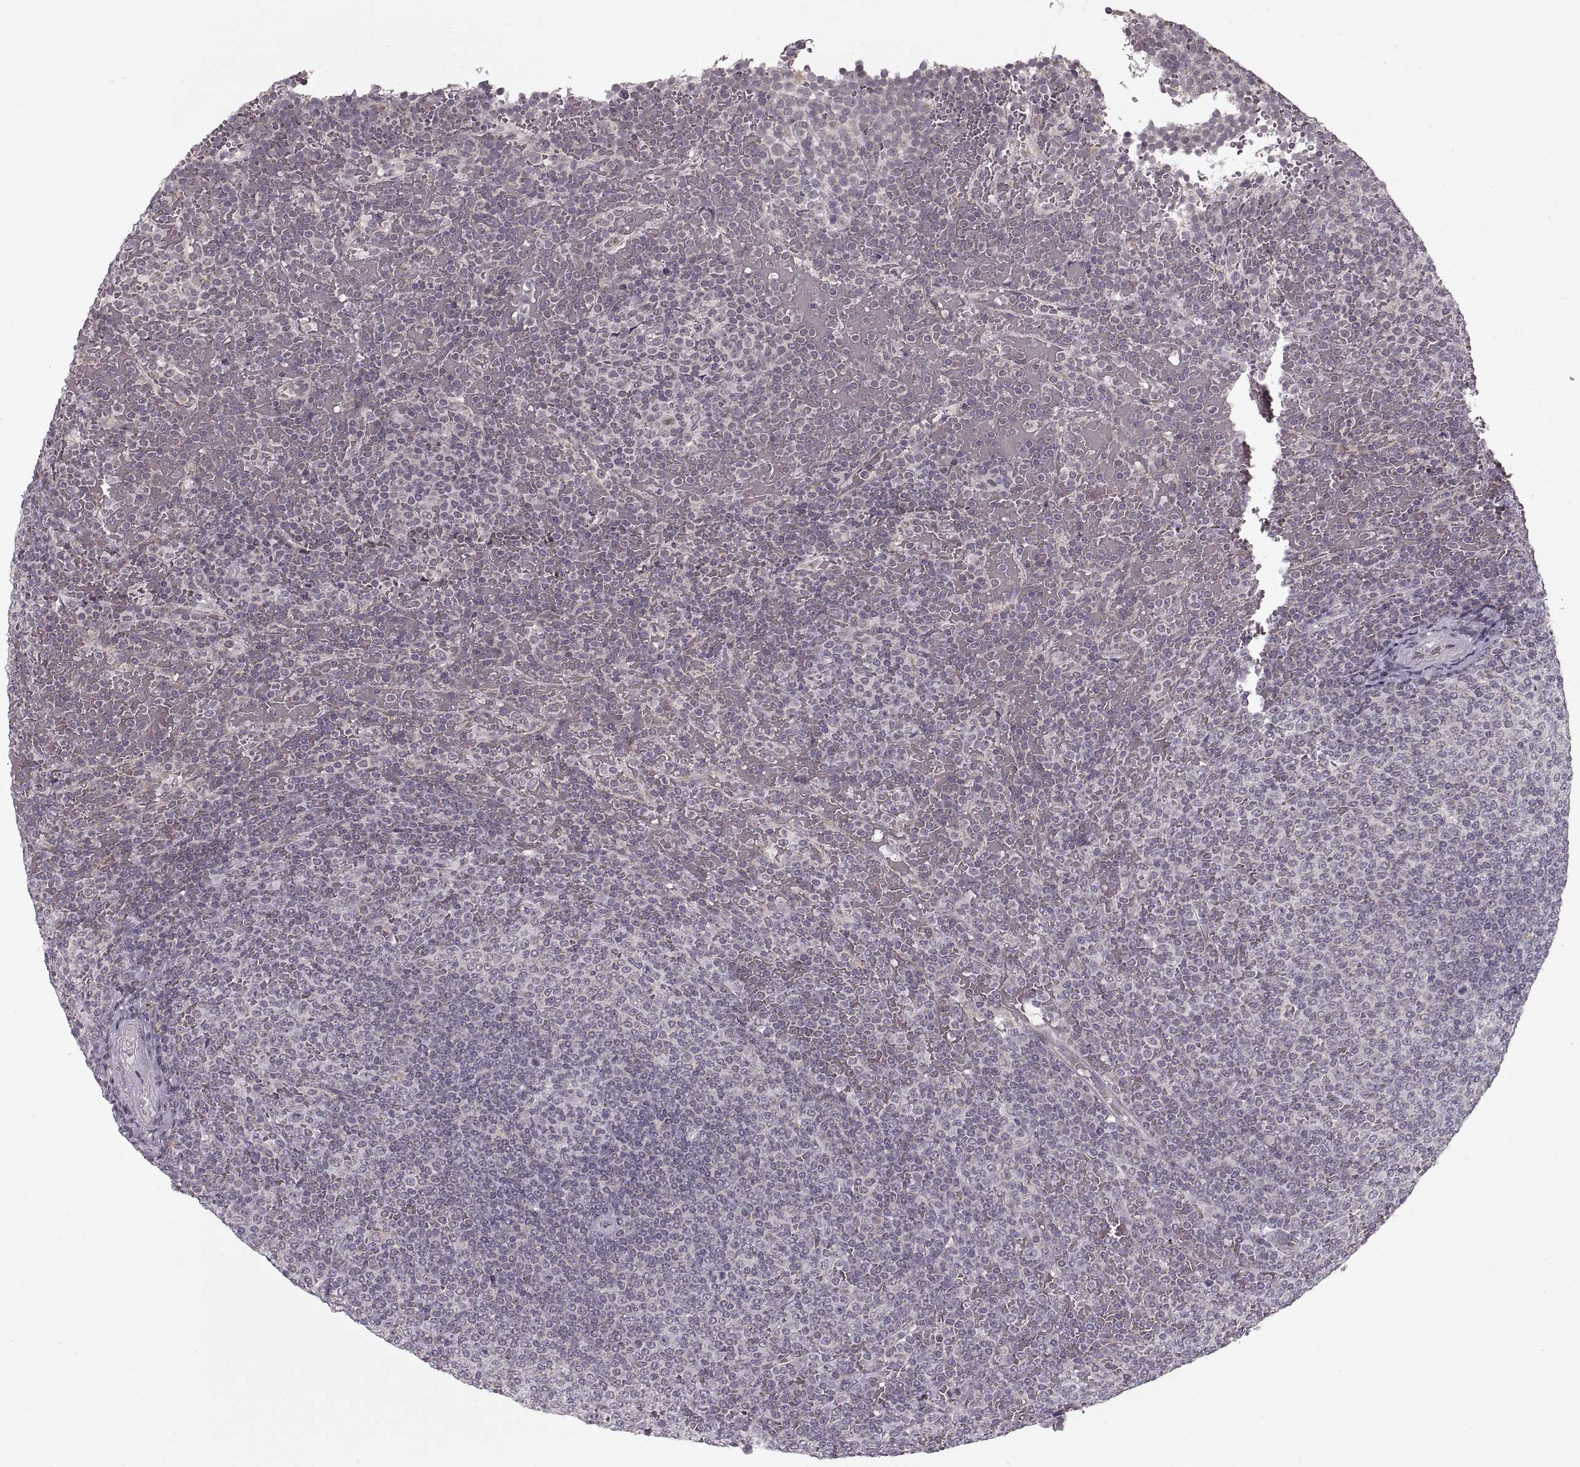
{"staining": {"intensity": "negative", "quantity": "none", "location": "none"}, "tissue": "lymphoma", "cell_type": "Tumor cells", "image_type": "cancer", "snomed": [{"axis": "morphology", "description": "Malignant lymphoma, non-Hodgkin's type, Low grade"}, {"axis": "topography", "description": "Spleen"}], "caption": "A micrograph of human lymphoma is negative for staining in tumor cells. (Brightfield microscopy of DAB immunohistochemistry (IHC) at high magnification).", "gene": "ASIC3", "patient": {"sex": "female", "age": 77}}